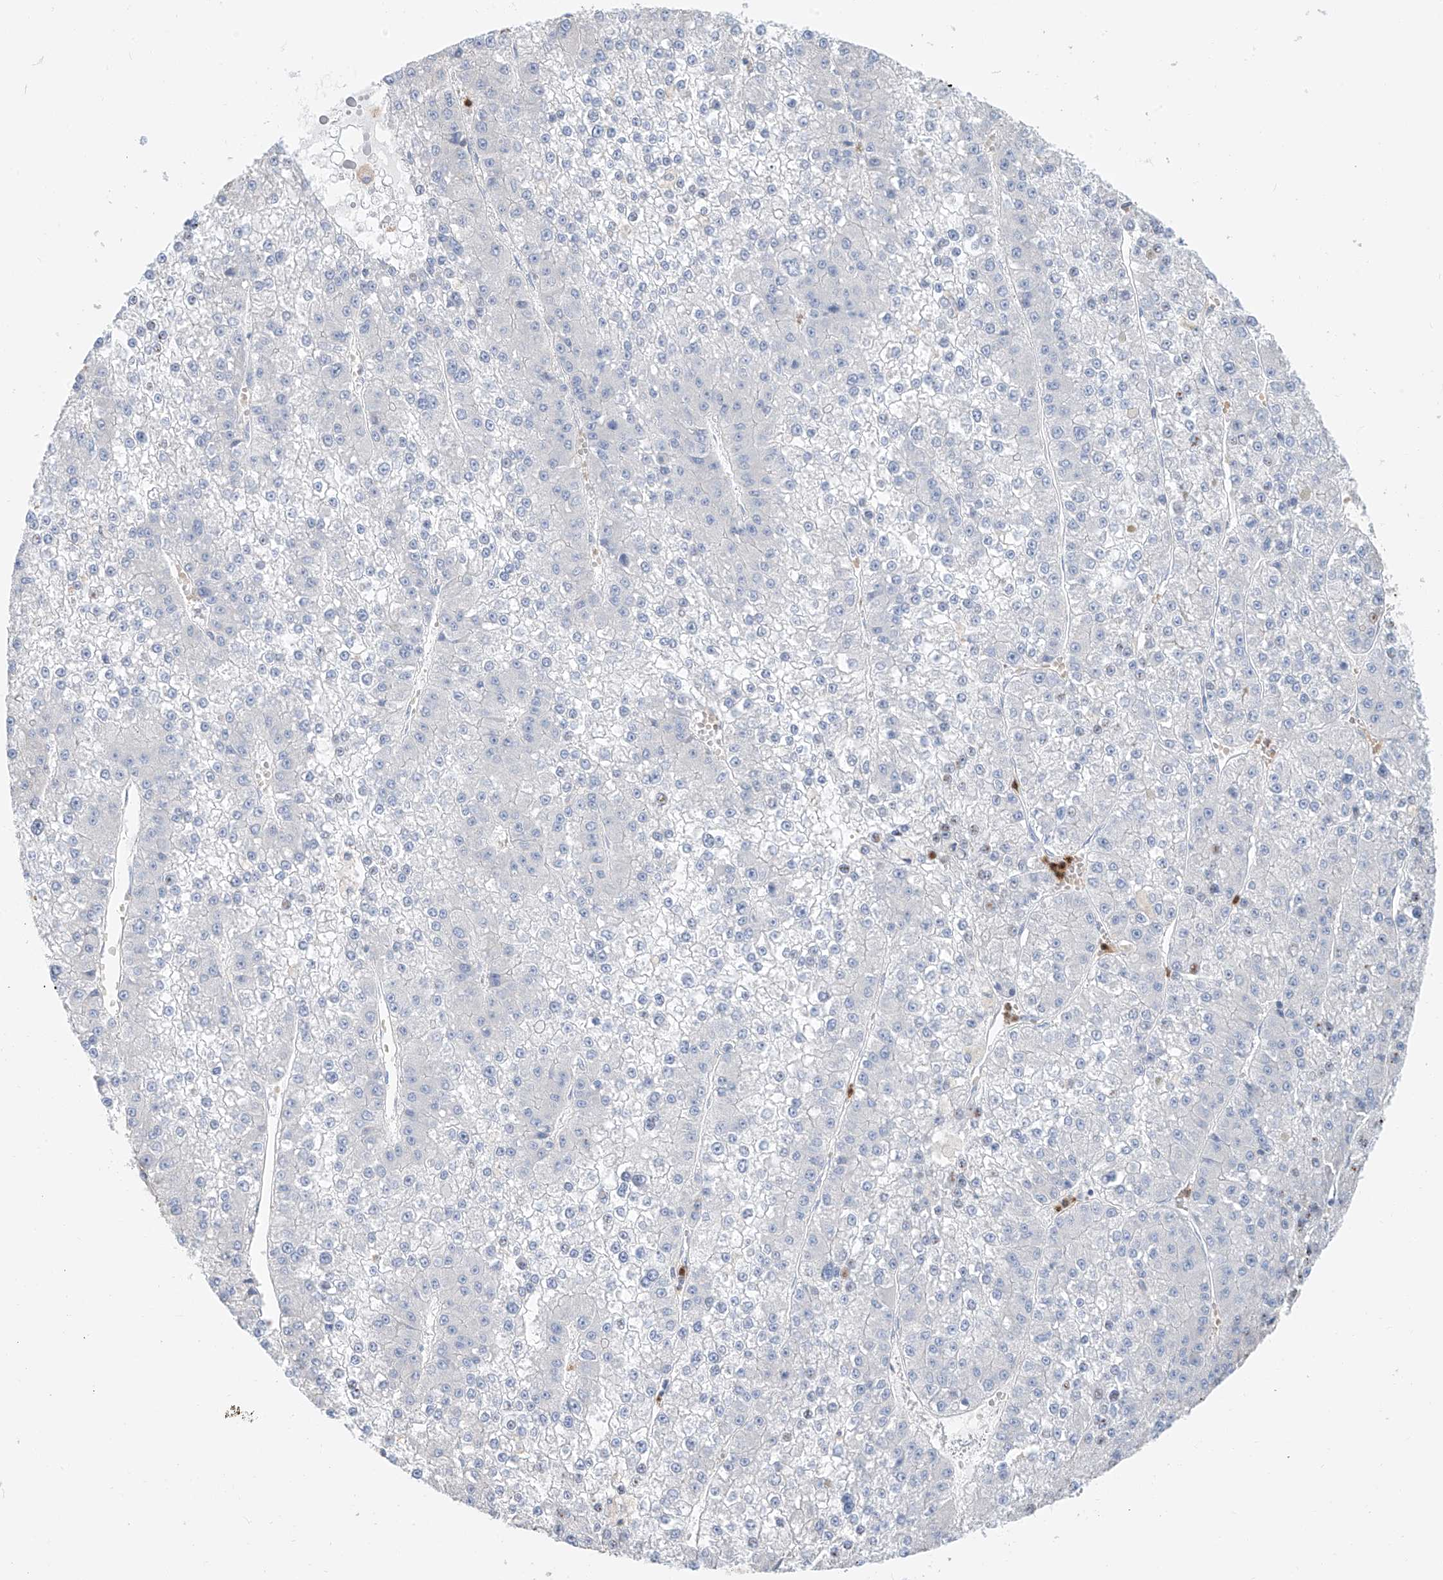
{"staining": {"intensity": "negative", "quantity": "none", "location": "none"}, "tissue": "liver cancer", "cell_type": "Tumor cells", "image_type": "cancer", "snomed": [{"axis": "morphology", "description": "Carcinoma, Hepatocellular, NOS"}, {"axis": "topography", "description": "Liver"}], "caption": "Tumor cells are negative for brown protein staining in hepatocellular carcinoma (liver).", "gene": "PAFAH1B3", "patient": {"sex": "female", "age": 73}}